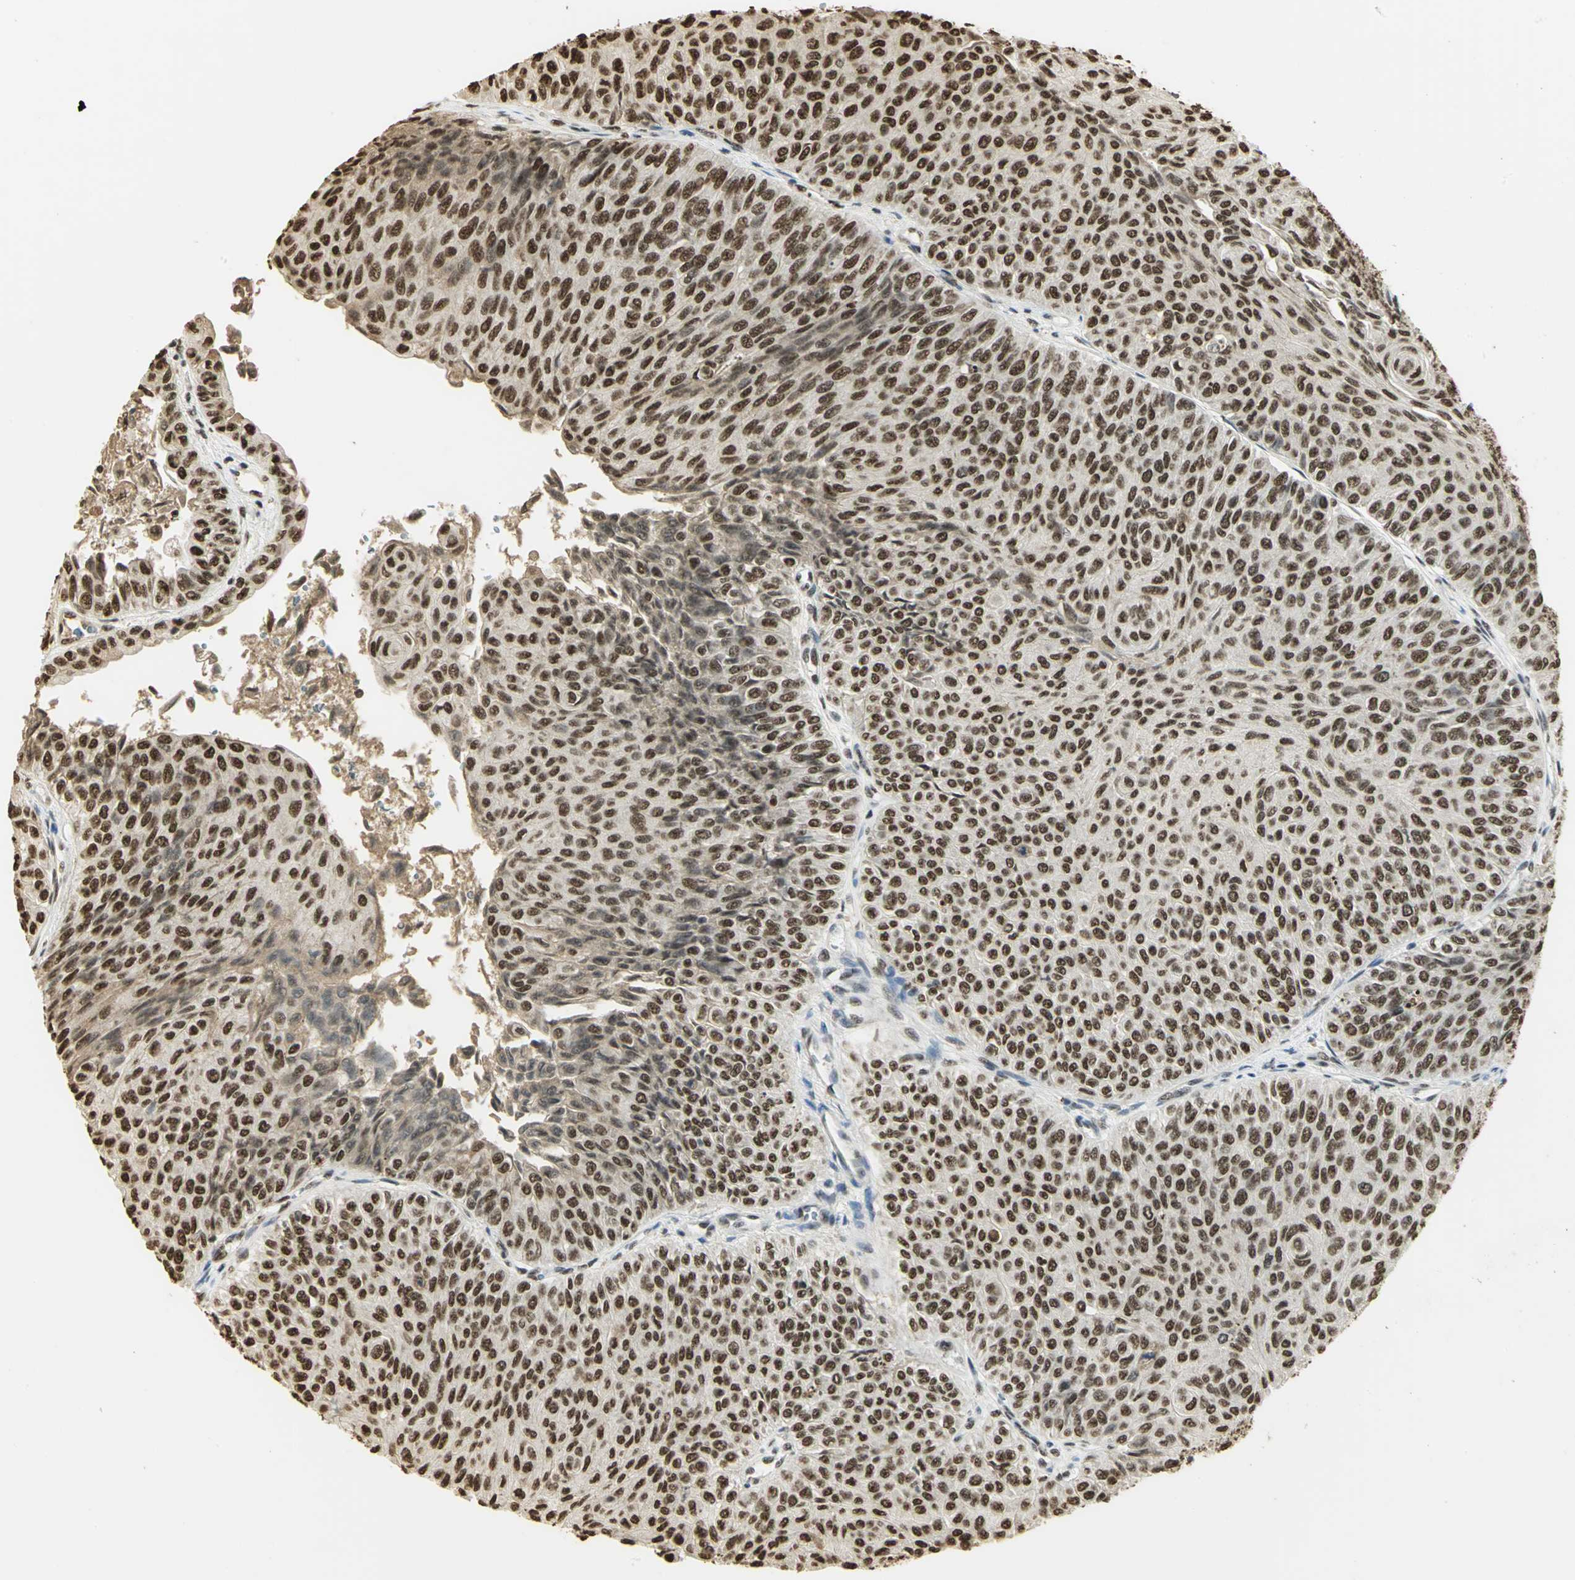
{"staining": {"intensity": "strong", "quantity": ">75%", "location": "nuclear"}, "tissue": "urothelial cancer", "cell_type": "Tumor cells", "image_type": "cancer", "snomed": [{"axis": "morphology", "description": "Urothelial carcinoma, Low grade"}, {"axis": "topography", "description": "Urinary bladder"}], "caption": "Low-grade urothelial carcinoma was stained to show a protein in brown. There is high levels of strong nuclear staining in approximately >75% of tumor cells.", "gene": "SET", "patient": {"sex": "male", "age": 78}}